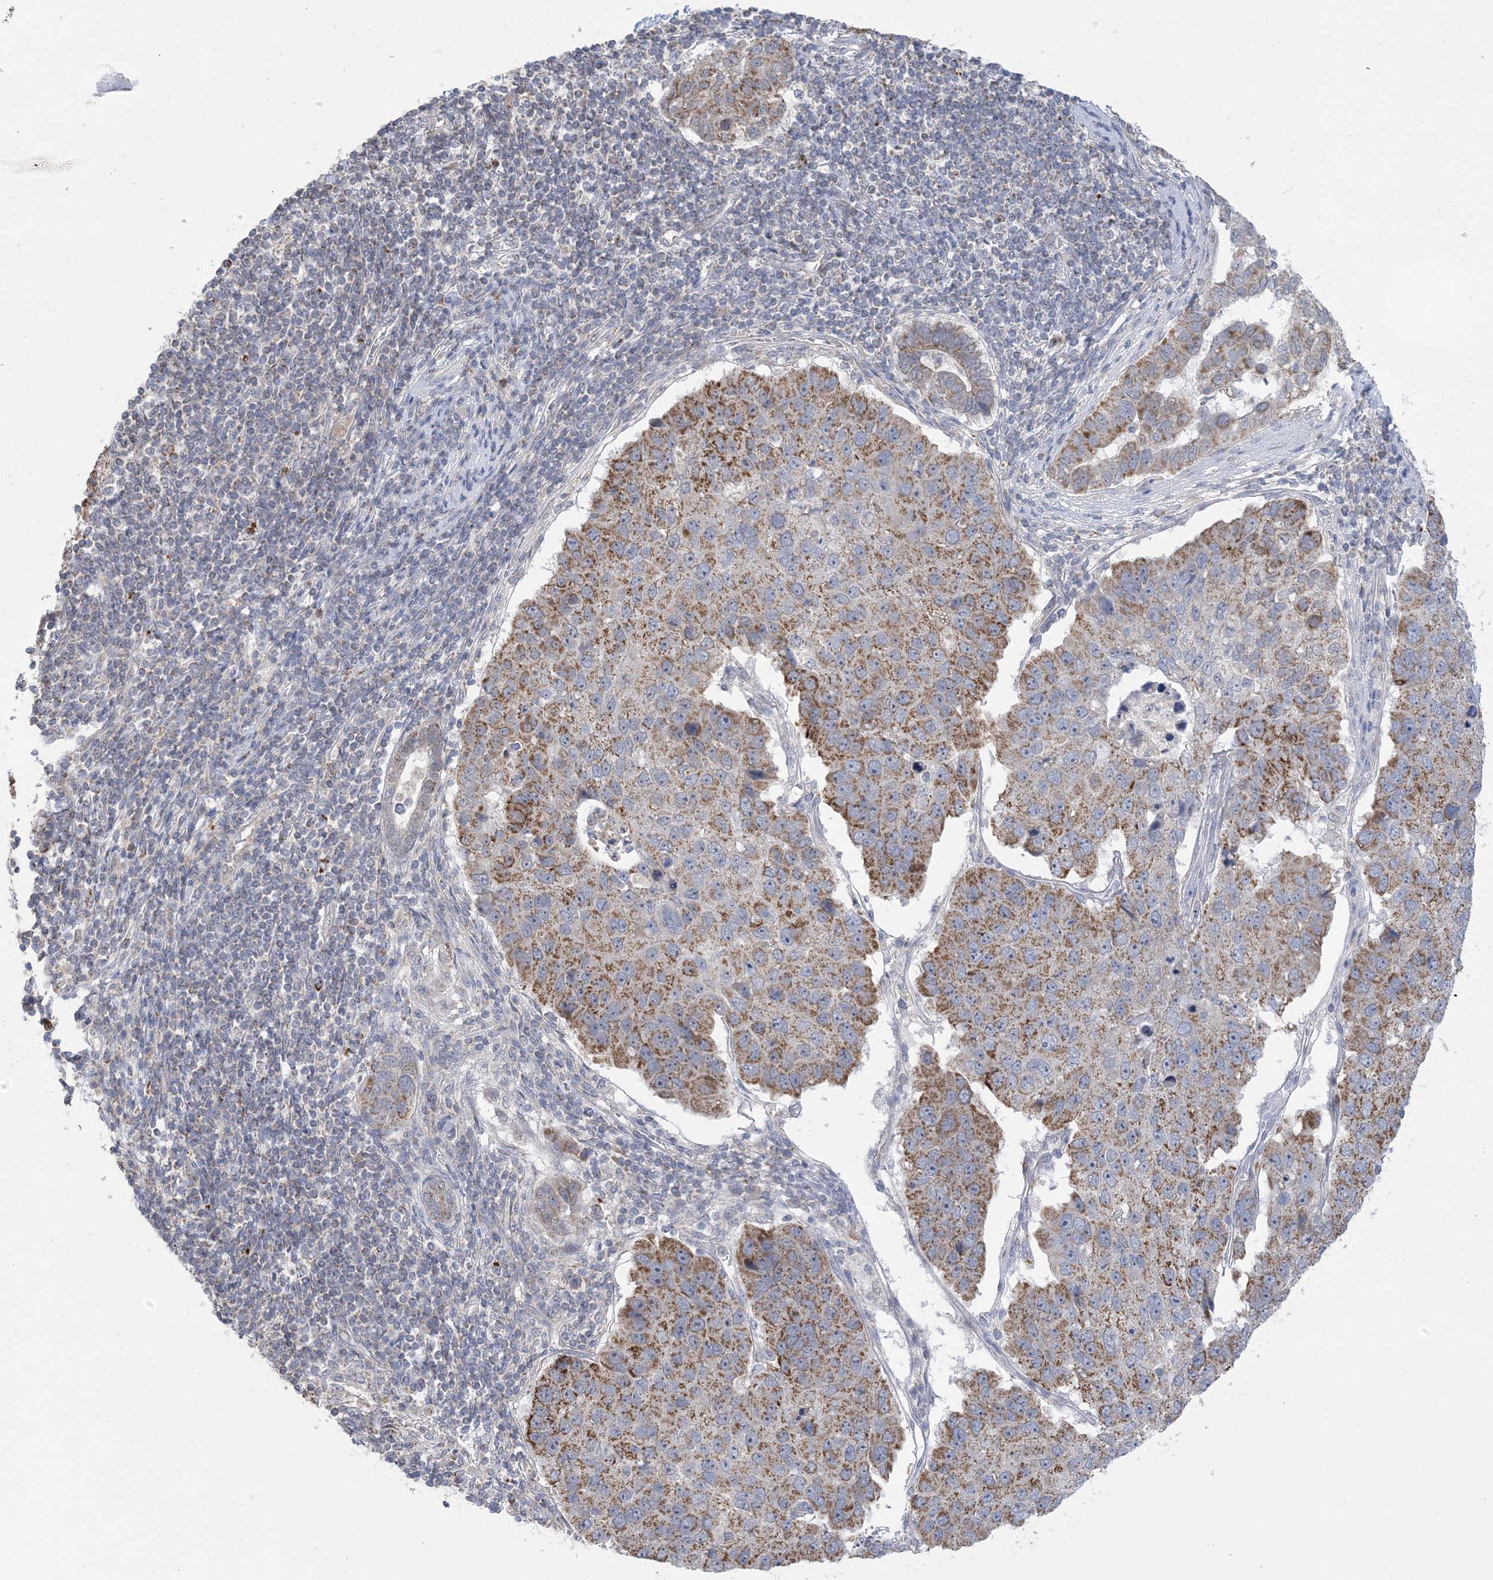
{"staining": {"intensity": "moderate", "quantity": ">75%", "location": "cytoplasmic/membranous"}, "tissue": "pancreatic cancer", "cell_type": "Tumor cells", "image_type": "cancer", "snomed": [{"axis": "morphology", "description": "Adenocarcinoma, NOS"}, {"axis": "topography", "description": "Pancreas"}], "caption": "Human pancreatic cancer stained with a protein marker shows moderate staining in tumor cells.", "gene": "TRMT10C", "patient": {"sex": "female", "age": 61}}